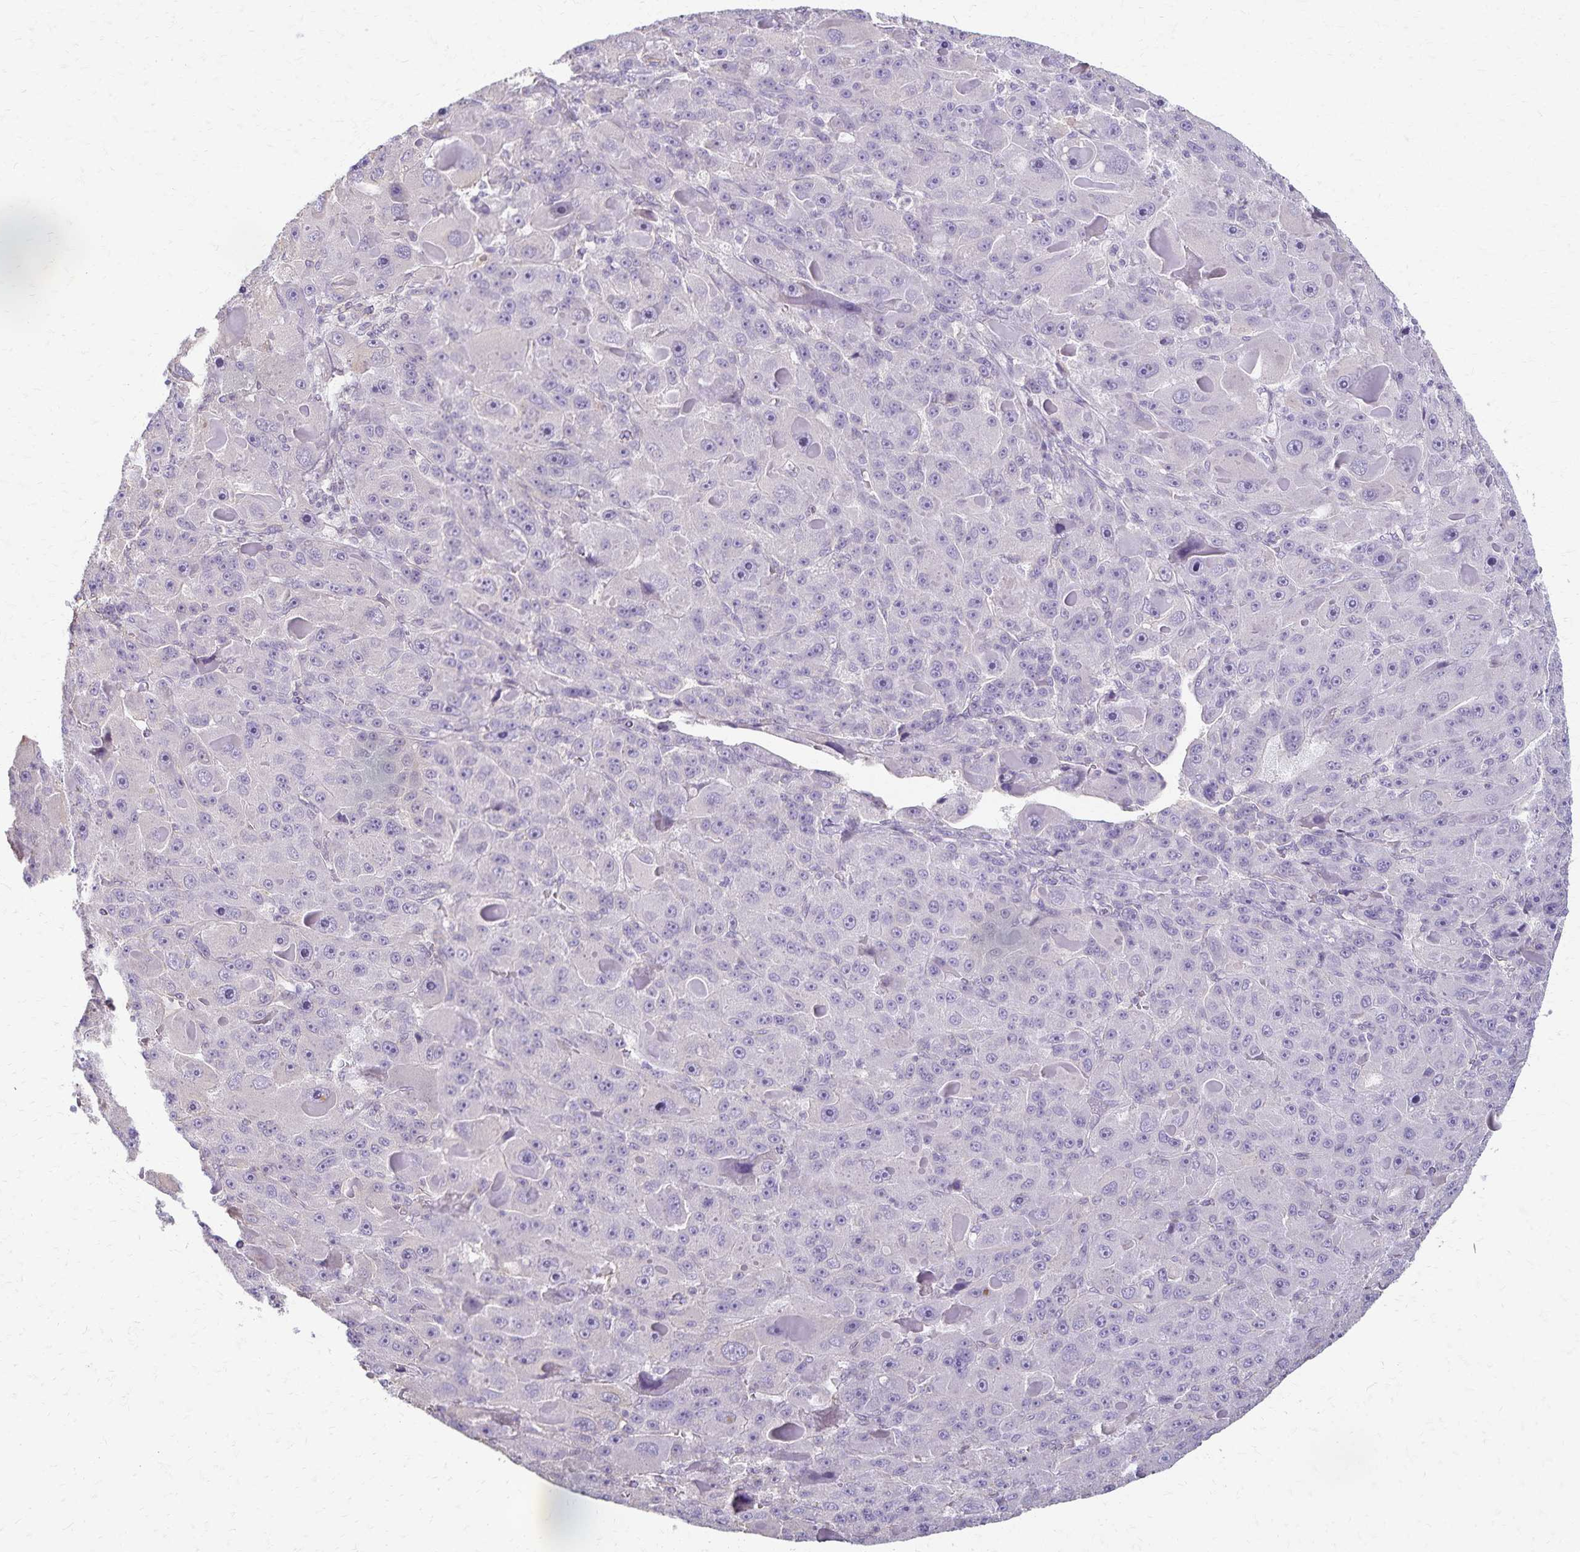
{"staining": {"intensity": "negative", "quantity": "none", "location": "none"}, "tissue": "liver cancer", "cell_type": "Tumor cells", "image_type": "cancer", "snomed": [{"axis": "morphology", "description": "Carcinoma, Hepatocellular, NOS"}, {"axis": "topography", "description": "Liver"}], "caption": "This is a image of immunohistochemistry (IHC) staining of liver cancer (hepatocellular carcinoma), which shows no positivity in tumor cells.", "gene": "KISS1", "patient": {"sex": "male", "age": 76}}